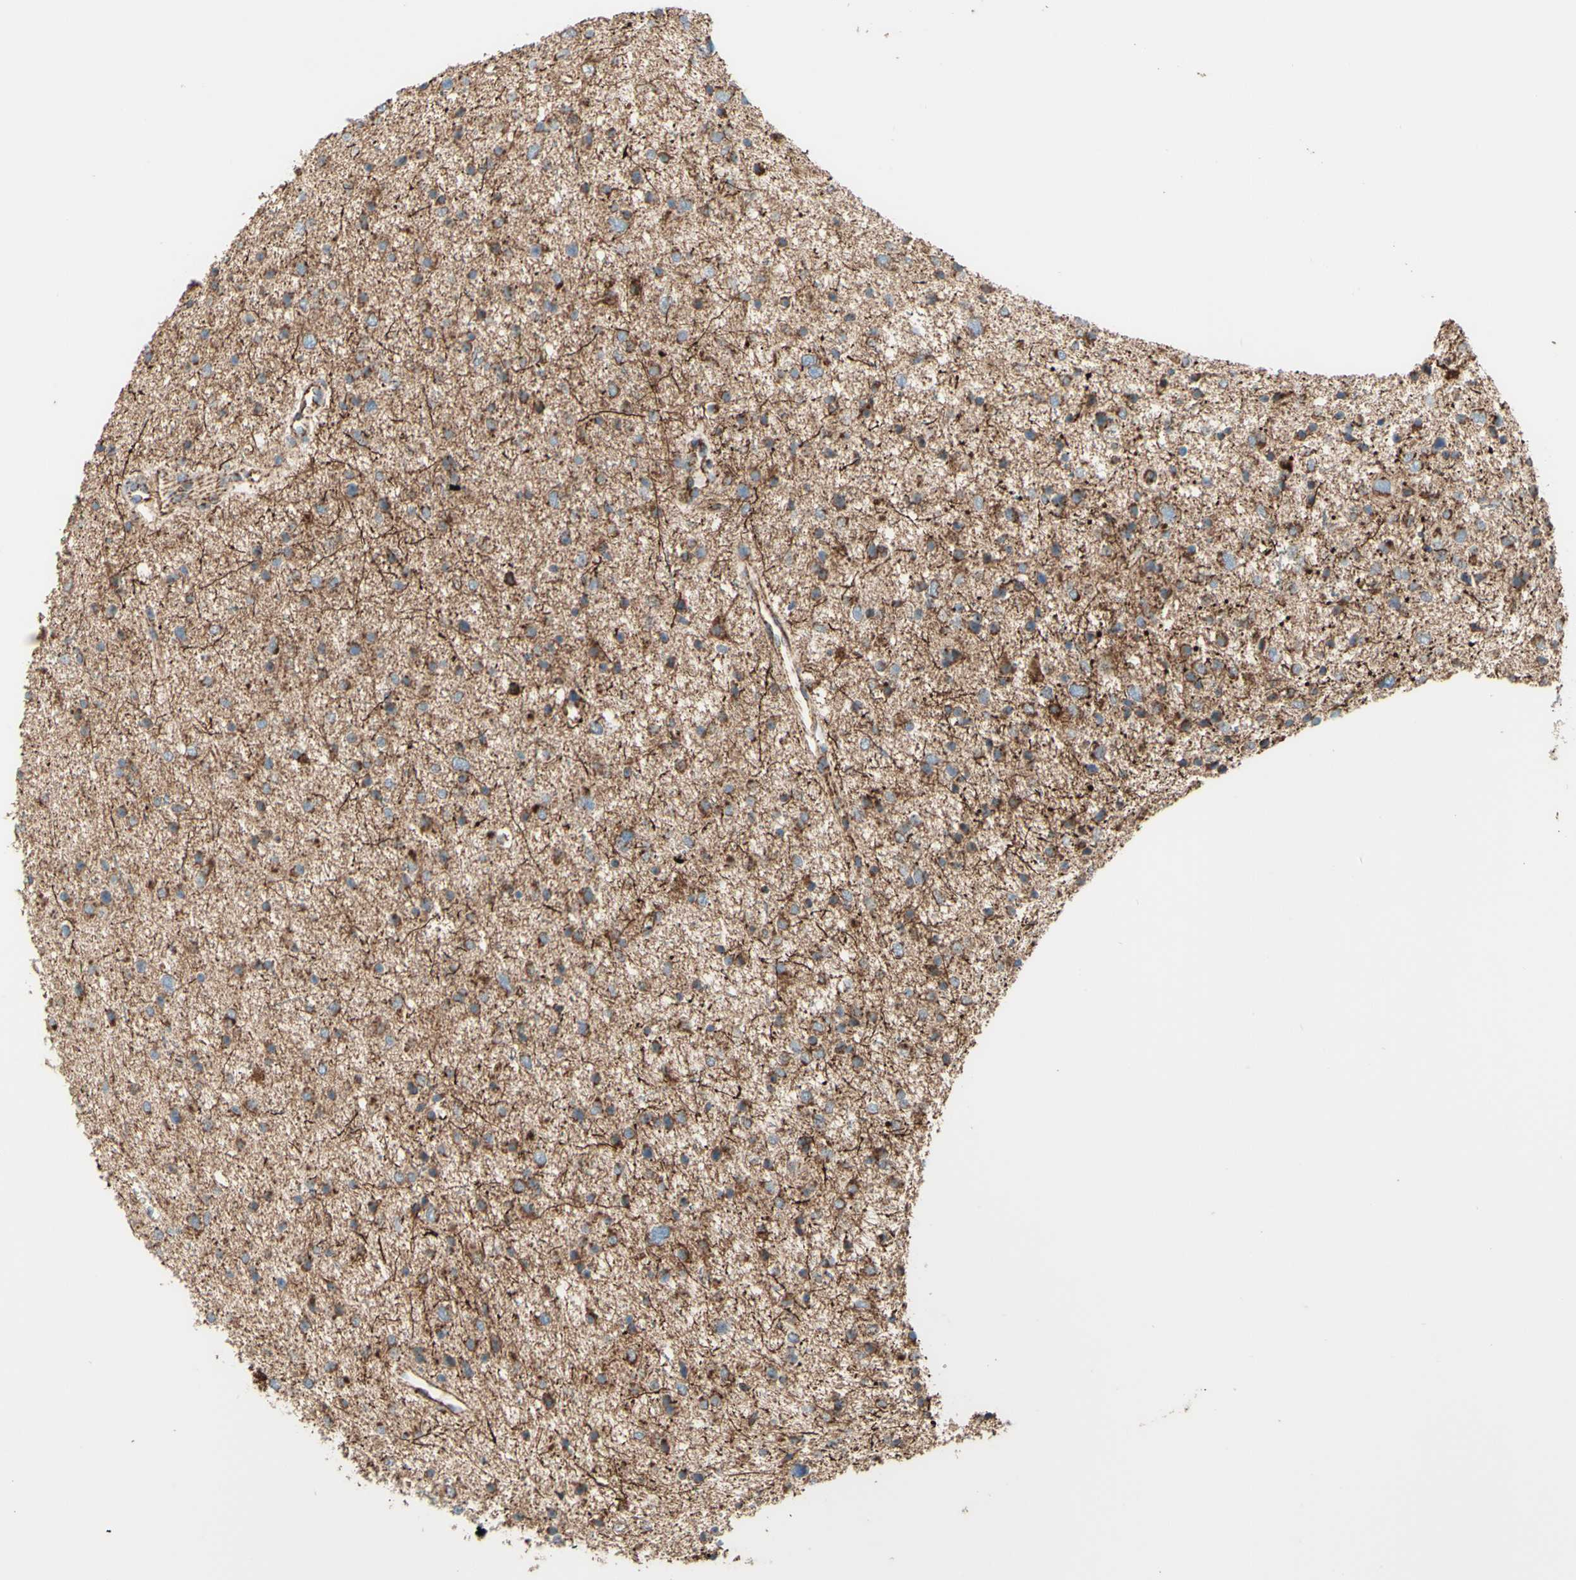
{"staining": {"intensity": "moderate", "quantity": ">75%", "location": "cytoplasmic/membranous"}, "tissue": "glioma", "cell_type": "Tumor cells", "image_type": "cancer", "snomed": [{"axis": "morphology", "description": "Glioma, malignant, Low grade"}, {"axis": "topography", "description": "Brain"}], "caption": "About >75% of tumor cells in malignant glioma (low-grade) display moderate cytoplasmic/membranous protein expression as visualized by brown immunohistochemical staining.", "gene": "ARMC10", "patient": {"sex": "female", "age": 37}}